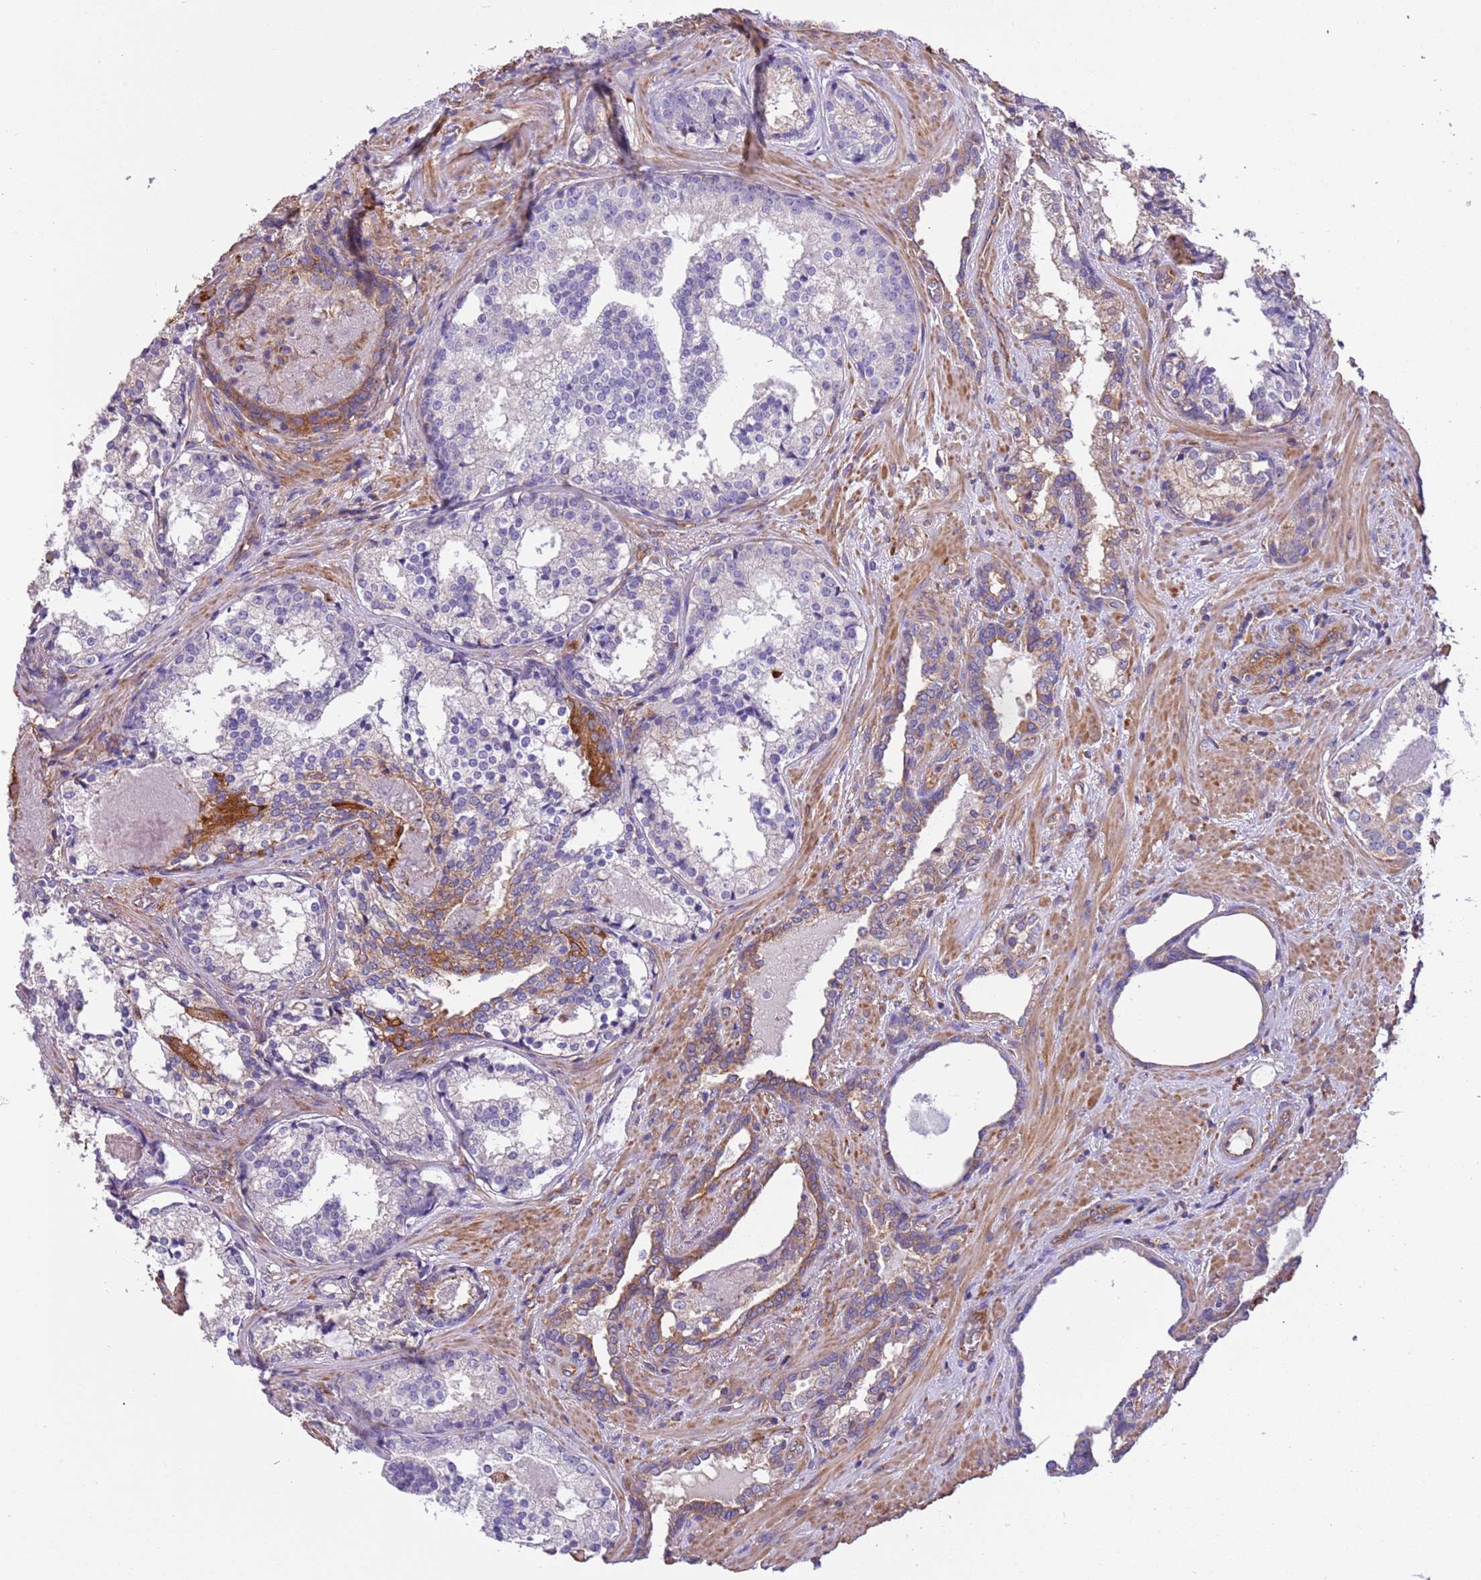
{"staining": {"intensity": "moderate", "quantity": "<25%", "location": "cytoplasmic/membranous"}, "tissue": "prostate cancer", "cell_type": "Tumor cells", "image_type": "cancer", "snomed": [{"axis": "morphology", "description": "Adenocarcinoma, High grade"}, {"axis": "topography", "description": "Prostate"}], "caption": "Prostate high-grade adenocarcinoma tissue displays moderate cytoplasmic/membranous expression in approximately <25% of tumor cells", "gene": "NAALADL1", "patient": {"sex": "male", "age": 58}}